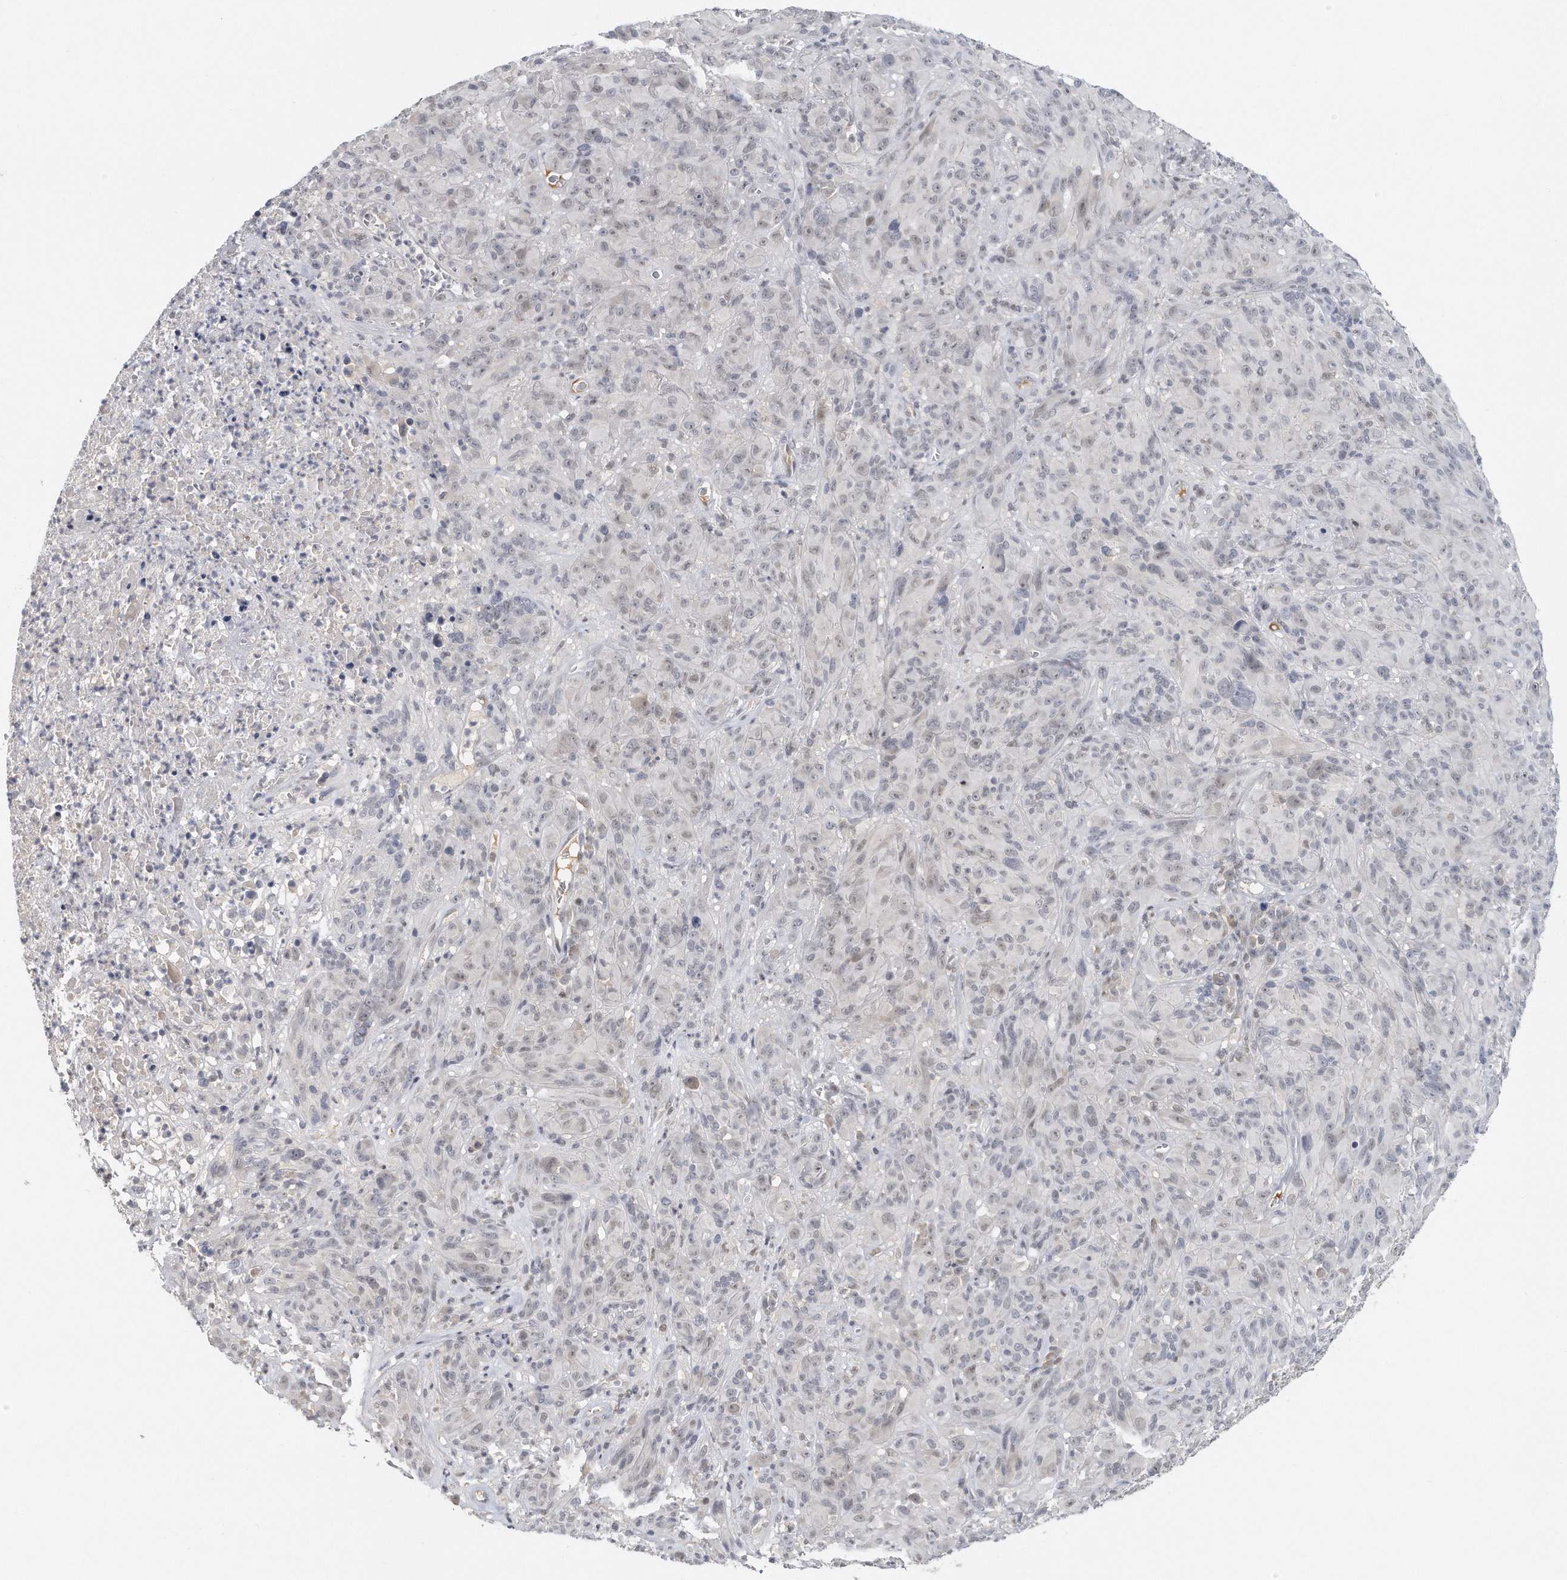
{"staining": {"intensity": "weak", "quantity": "25%-75%", "location": "nuclear"}, "tissue": "melanoma", "cell_type": "Tumor cells", "image_type": "cancer", "snomed": [{"axis": "morphology", "description": "Malignant melanoma, NOS"}, {"axis": "topography", "description": "Skin of head"}], "caption": "Weak nuclear positivity is seen in about 25%-75% of tumor cells in malignant melanoma.", "gene": "DDX43", "patient": {"sex": "male", "age": 96}}